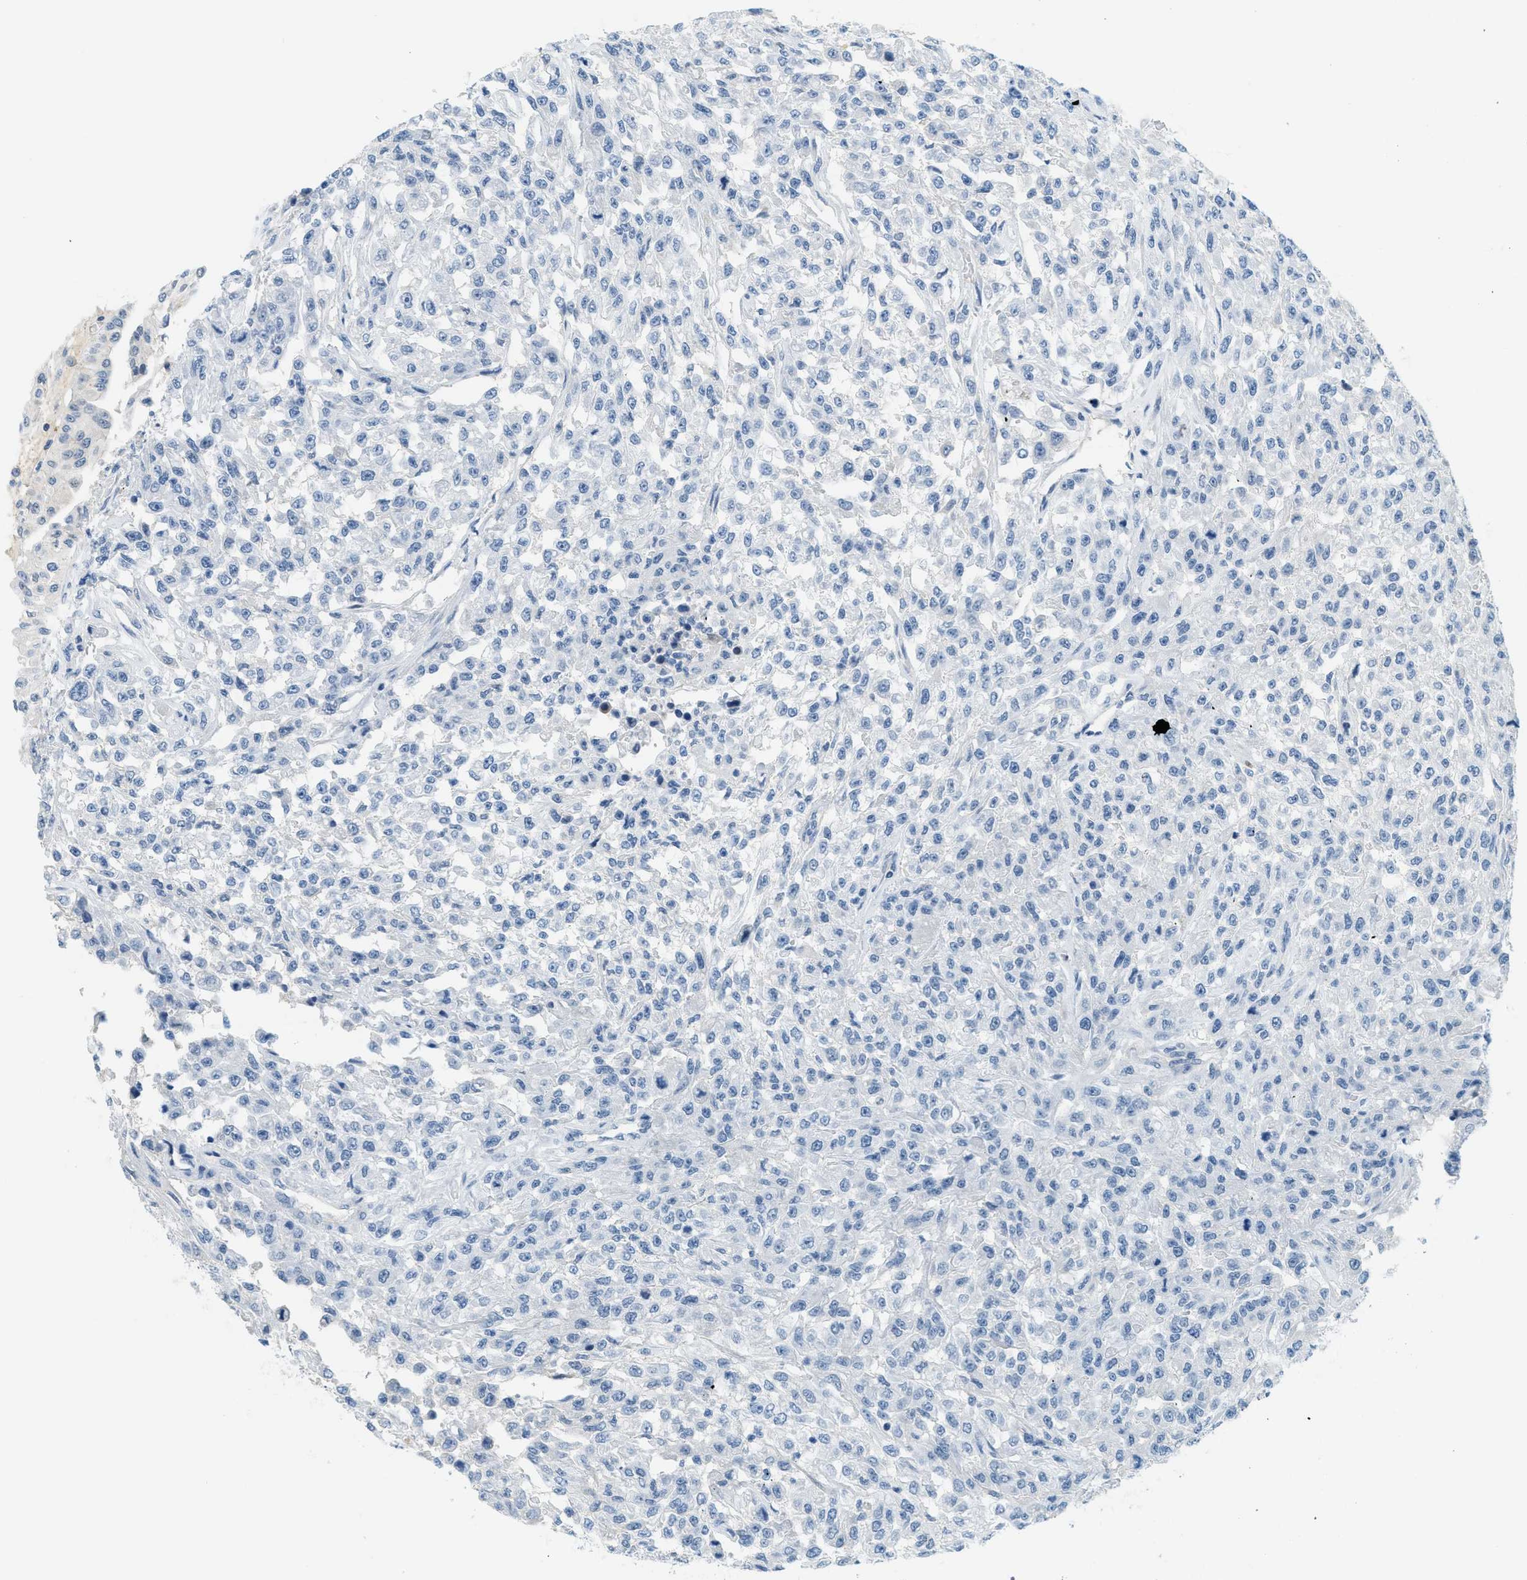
{"staining": {"intensity": "negative", "quantity": "none", "location": "none"}, "tissue": "urothelial cancer", "cell_type": "Tumor cells", "image_type": "cancer", "snomed": [{"axis": "morphology", "description": "Urothelial carcinoma, High grade"}, {"axis": "topography", "description": "Urinary bladder"}], "caption": "IHC of urothelial cancer demonstrates no positivity in tumor cells.", "gene": "CYP4X1", "patient": {"sex": "male", "age": 46}}